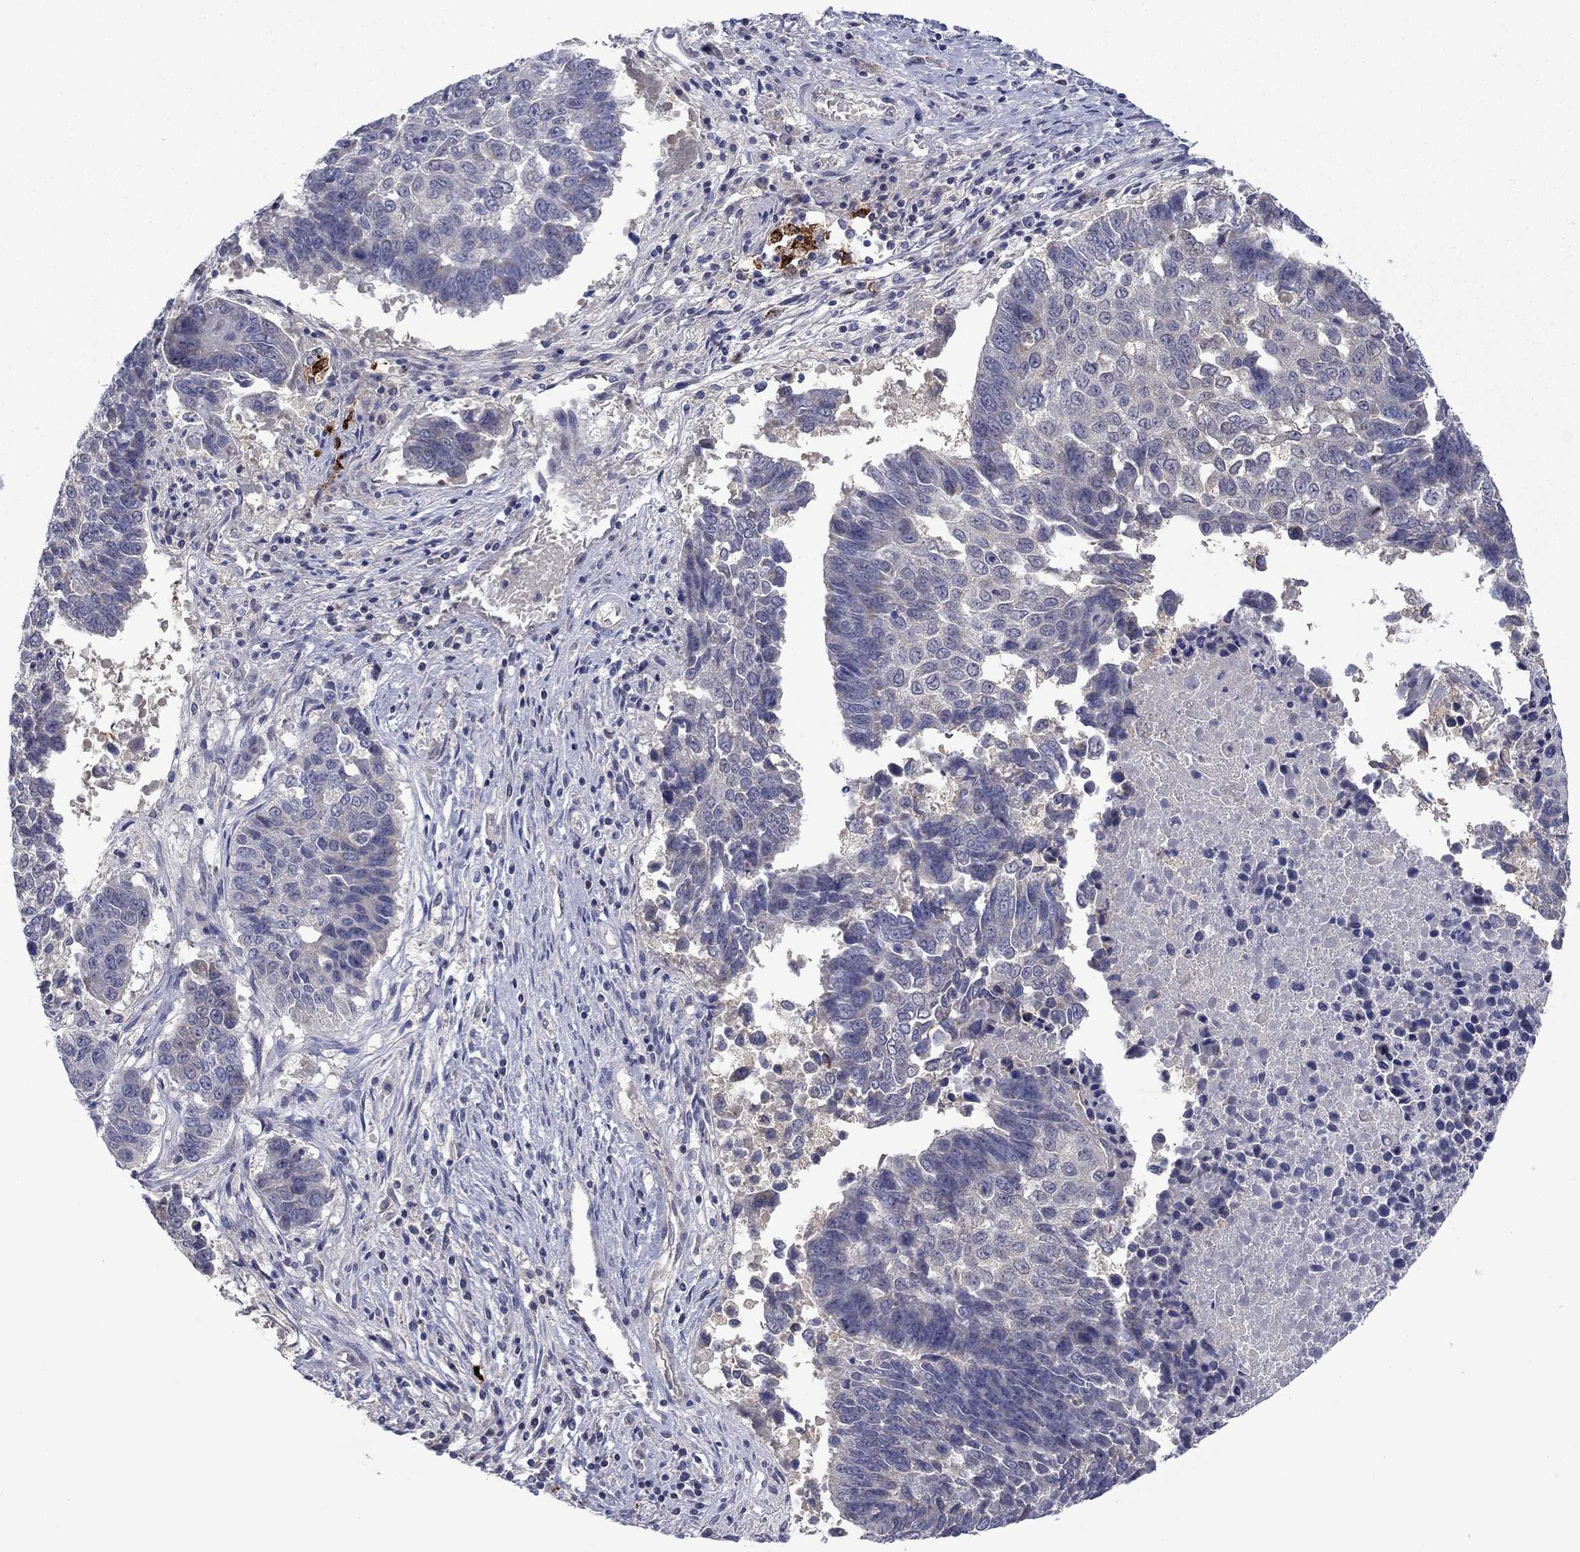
{"staining": {"intensity": "negative", "quantity": "none", "location": "none"}, "tissue": "lung cancer", "cell_type": "Tumor cells", "image_type": "cancer", "snomed": [{"axis": "morphology", "description": "Squamous cell carcinoma, NOS"}, {"axis": "topography", "description": "Lung"}], "caption": "DAB (3,3'-diaminobenzidine) immunohistochemical staining of human lung cancer (squamous cell carcinoma) shows no significant staining in tumor cells.", "gene": "GRHPR", "patient": {"sex": "male", "age": 73}}